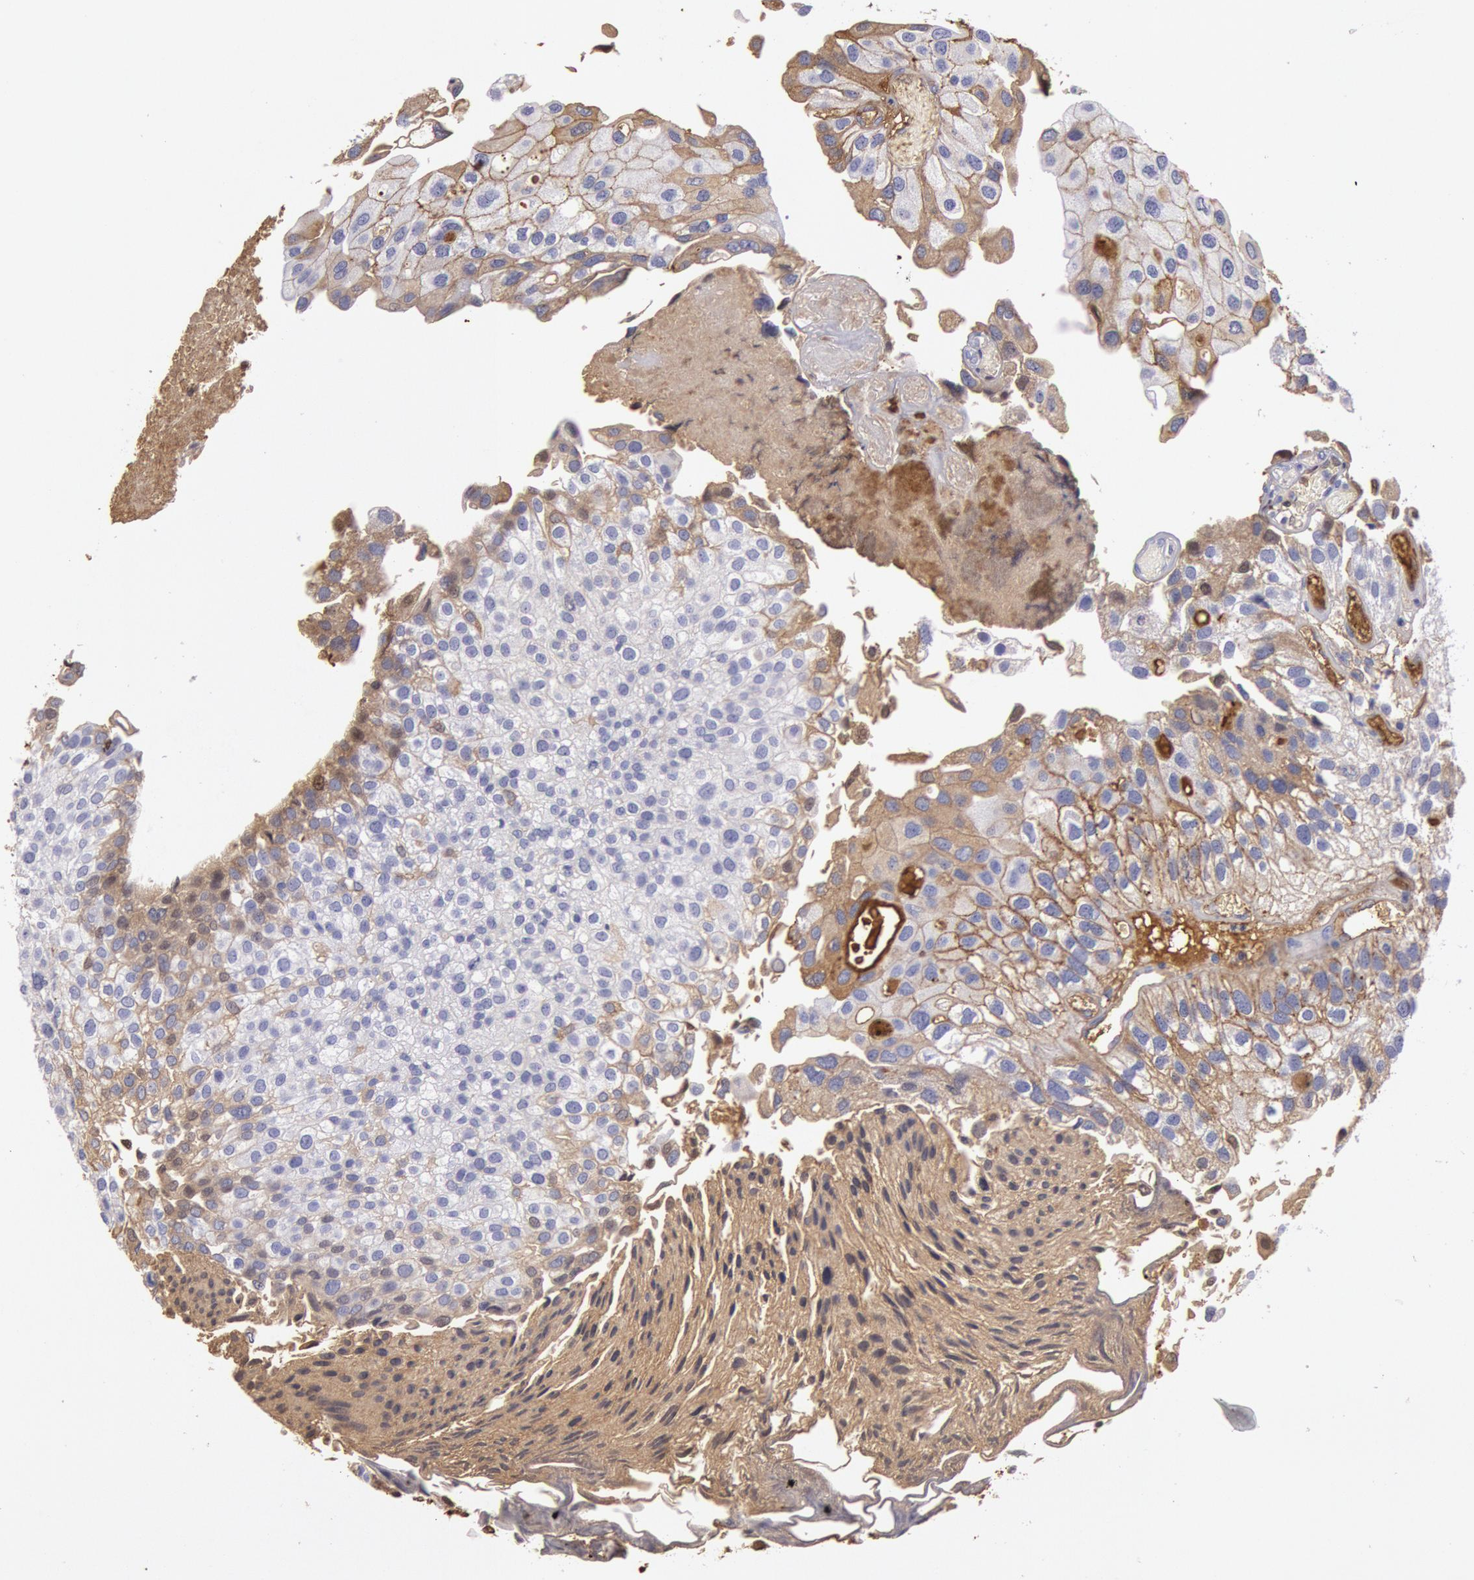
{"staining": {"intensity": "weak", "quantity": "<25%", "location": "cytoplasmic/membranous"}, "tissue": "urothelial cancer", "cell_type": "Tumor cells", "image_type": "cancer", "snomed": [{"axis": "morphology", "description": "Urothelial carcinoma, Low grade"}, {"axis": "topography", "description": "Urinary bladder"}], "caption": "The histopathology image shows no staining of tumor cells in low-grade urothelial carcinoma.", "gene": "IGHG1", "patient": {"sex": "female", "age": 89}}